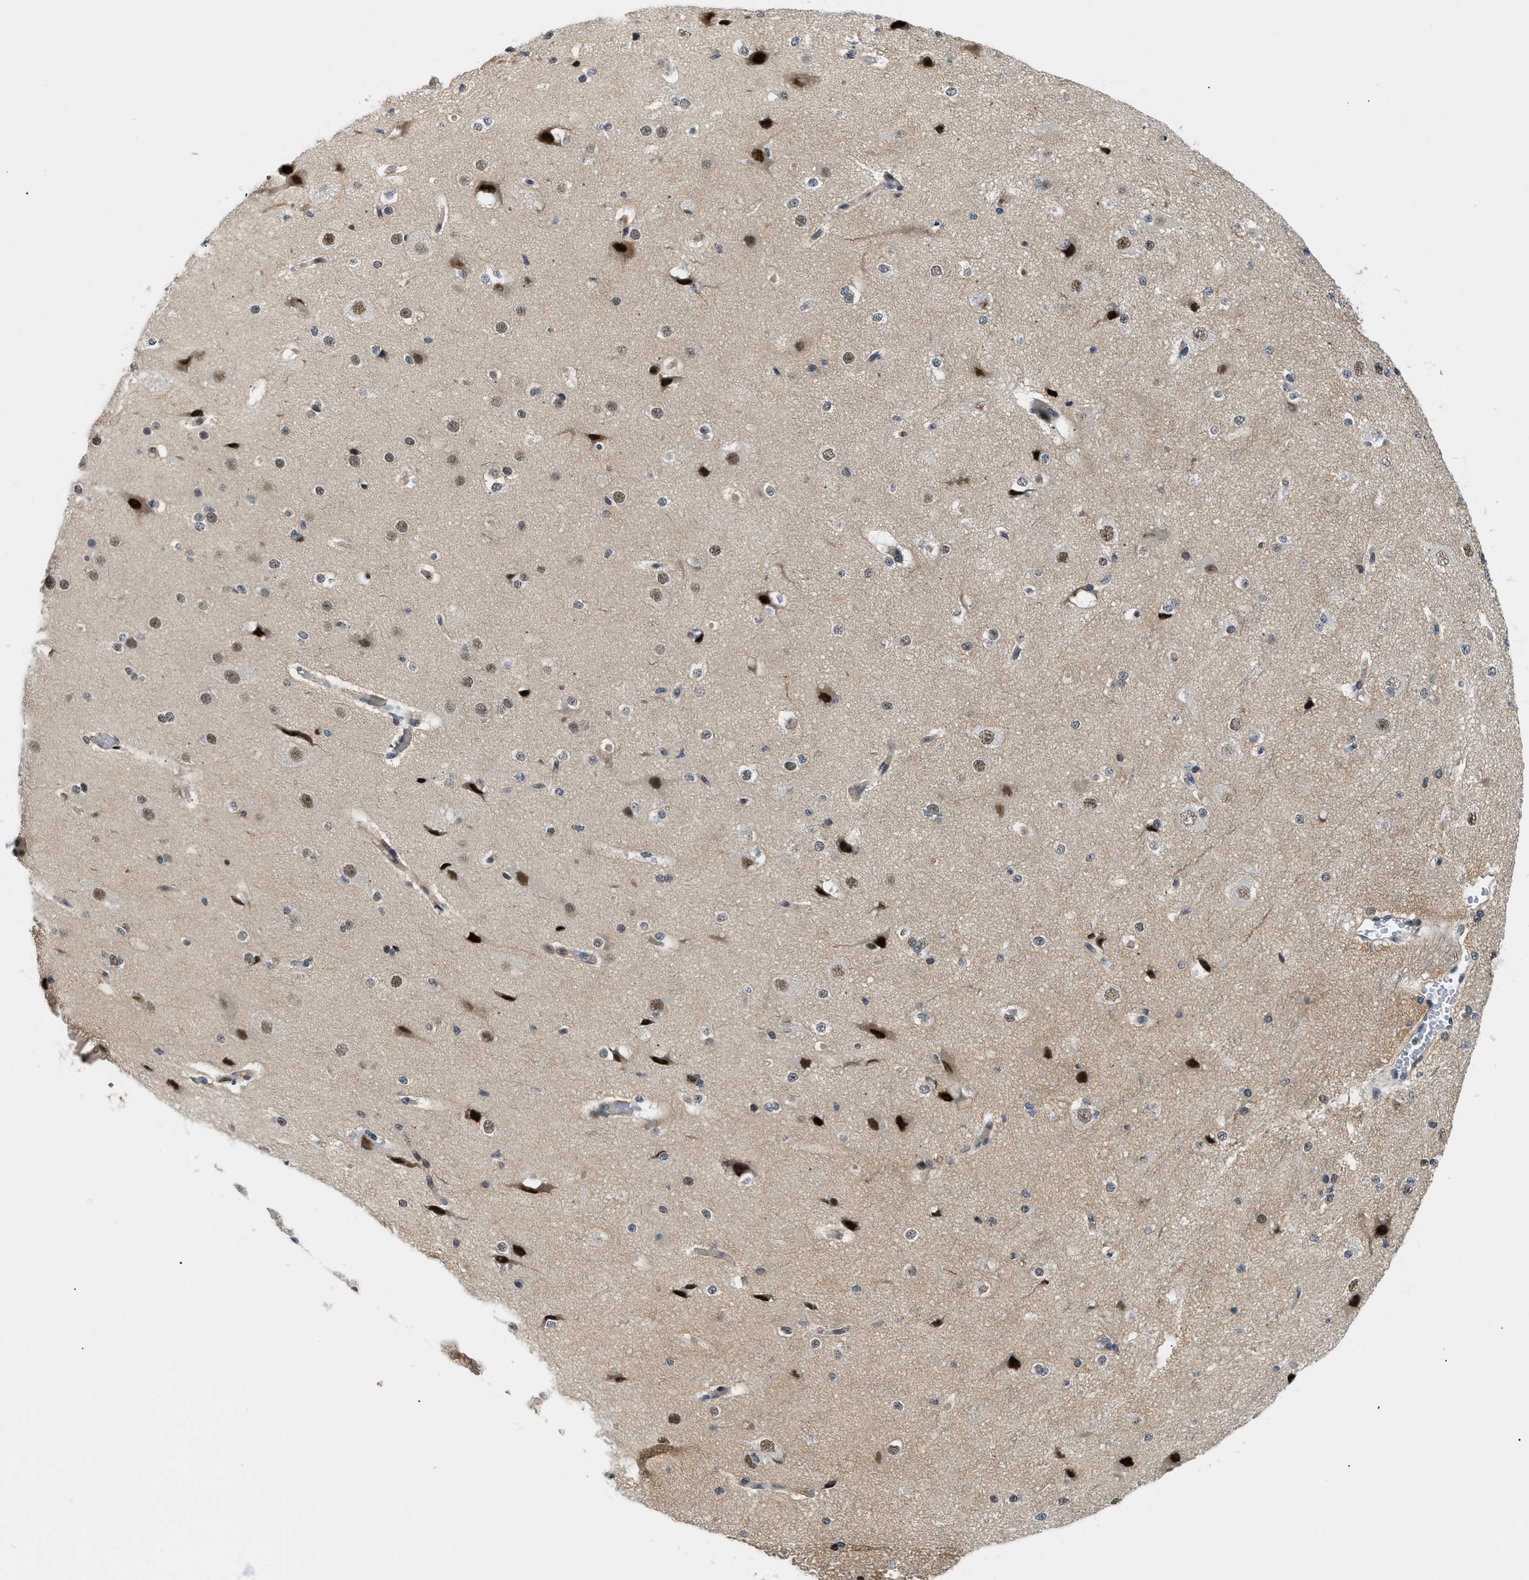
{"staining": {"intensity": "weak", "quantity": "25%-75%", "location": "nuclear"}, "tissue": "cerebral cortex", "cell_type": "Endothelial cells", "image_type": "normal", "snomed": [{"axis": "morphology", "description": "Normal tissue, NOS"}, {"axis": "morphology", "description": "Developmental malformation"}, {"axis": "topography", "description": "Cerebral cortex"}], "caption": "Immunohistochemistry image of normal cerebral cortex: human cerebral cortex stained using immunohistochemistry (IHC) shows low levels of weak protein expression localized specifically in the nuclear of endothelial cells, appearing as a nuclear brown color.", "gene": "SLC29A2", "patient": {"sex": "female", "age": 30}}